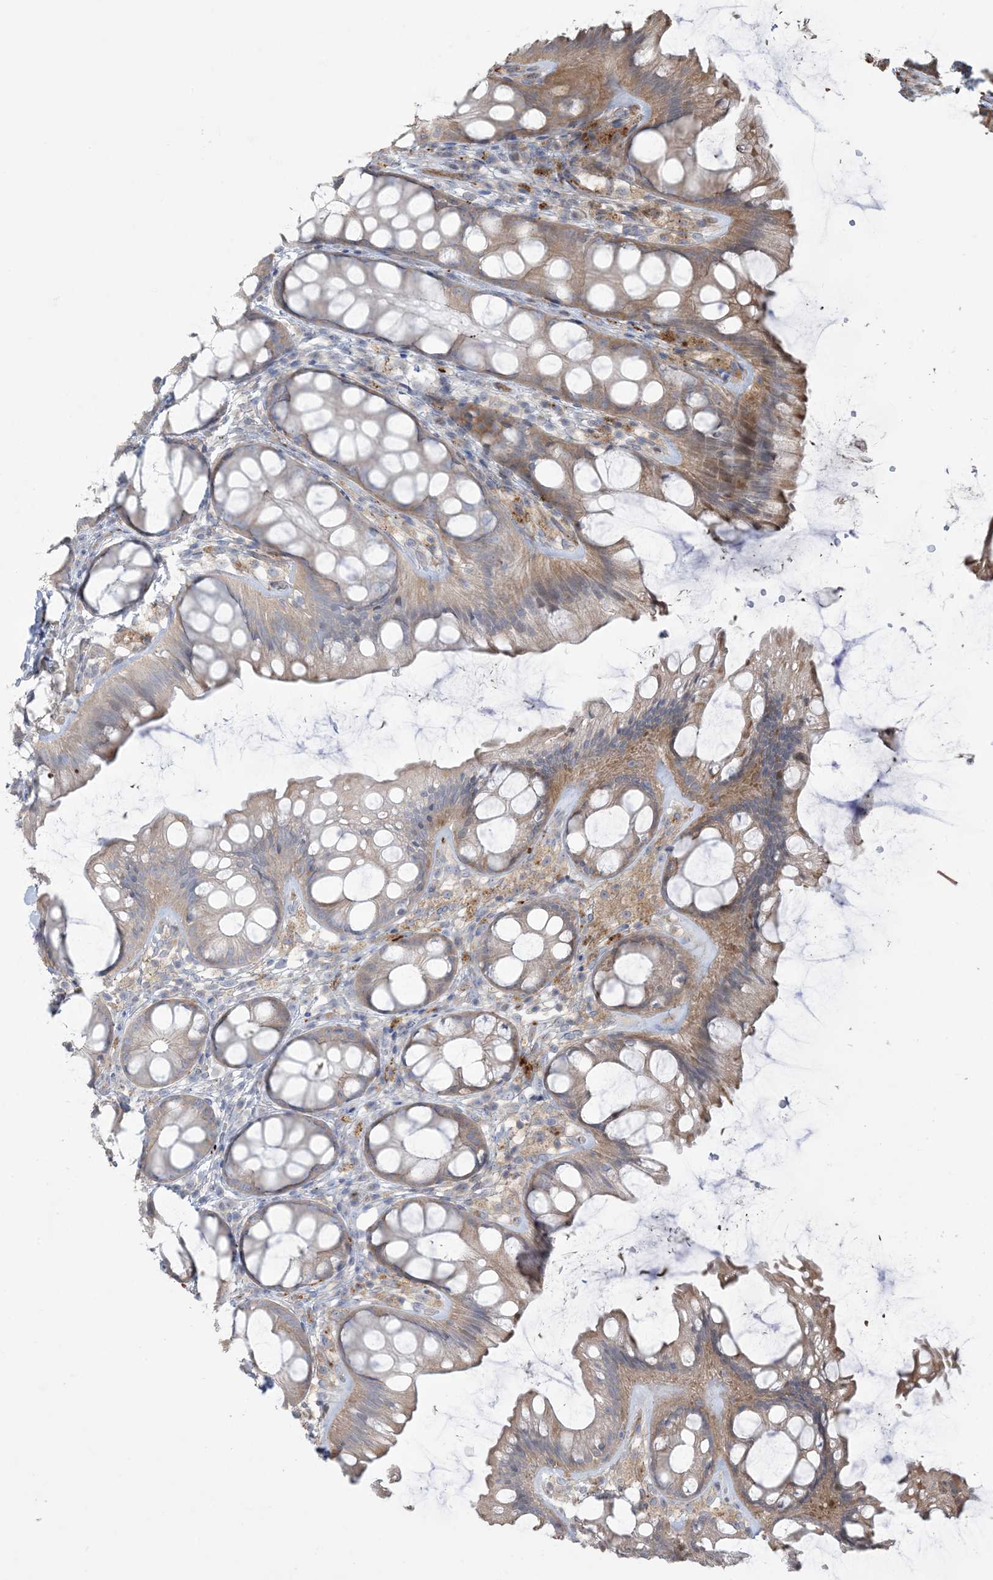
{"staining": {"intensity": "moderate", "quantity": "25%-75%", "location": "cytoplasmic/membranous"}, "tissue": "colon", "cell_type": "Endothelial cells", "image_type": "normal", "snomed": [{"axis": "morphology", "description": "Normal tissue, NOS"}, {"axis": "topography", "description": "Colon"}], "caption": "Immunohistochemistry (IHC) staining of unremarkable colon, which exhibits medium levels of moderate cytoplasmic/membranous positivity in approximately 25%-75% of endothelial cells indicating moderate cytoplasmic/membranous protein staining. The staining was performed using DAB (3,3'-diaminobenzidine) (brown) for protein detection and nuclei were counterstained in hematoxylin (blue).", "gene": "KLHL18", "patient": {"sex": "male", "age": 47}}